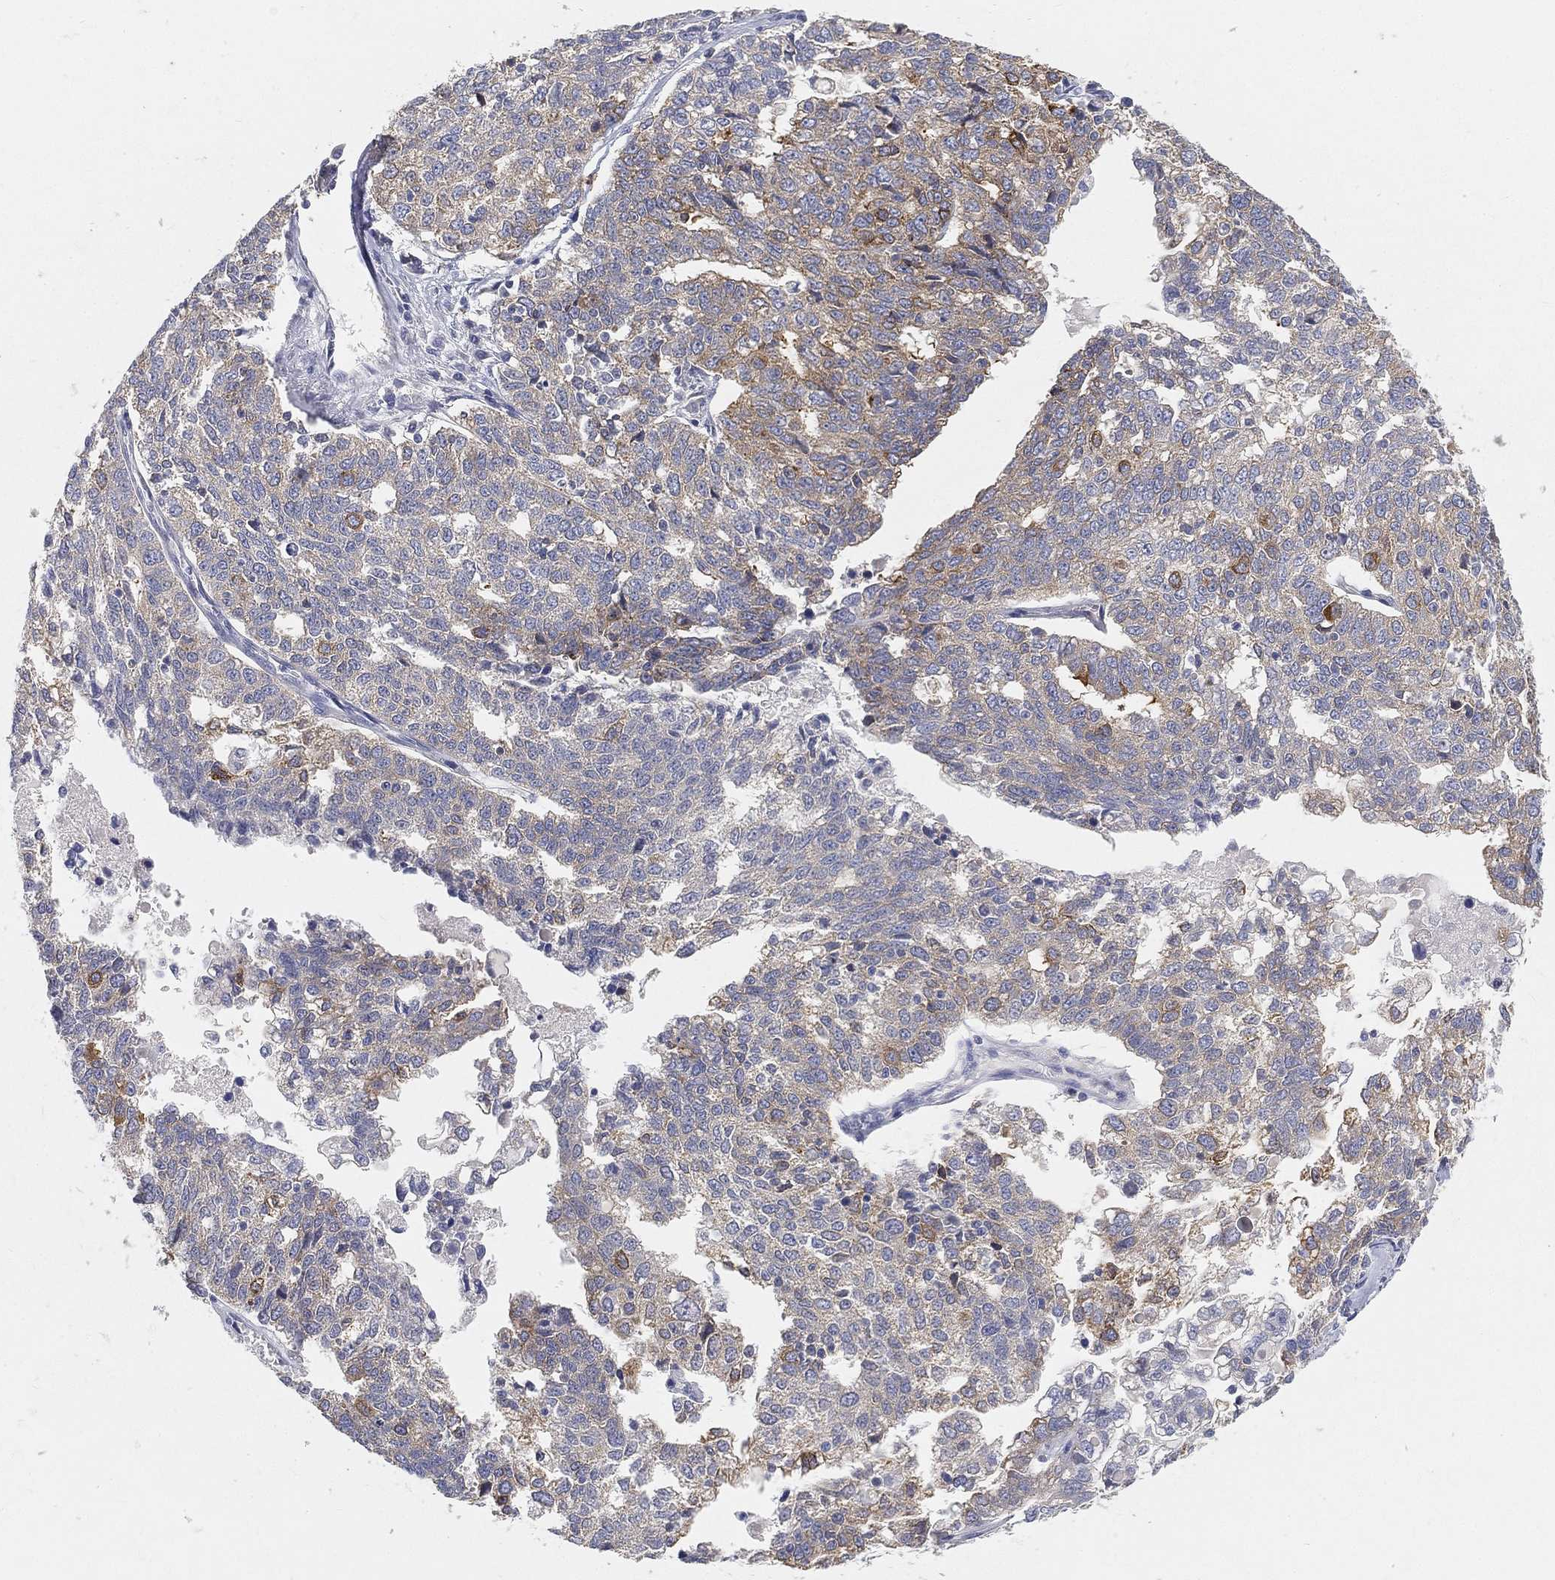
{"staining": {"intensity": "moderate", "quantity": "<25%", "location": "cytoplasmic/membranous"}, "tissue": "ovarian cancer", "cell_type": "Tumor cells", "image_type": "cancer", "snomed": [{"axis": "morphology", "description": "Cystadenocarcinoma, serous, NOS"}, {"axis": "topography", "description": "Ovary"}], "caption": "Immunohistochemical staining of human ovarian serous cystadenocarcinoma demonstrates moderate cytoplasmic/membranous protein expression in about <25% of tumor cells. (IHC, brightfield microscopy, high magnification).", "gene": "TMEM25", "patient": {"sex": "female", "age": 71}}